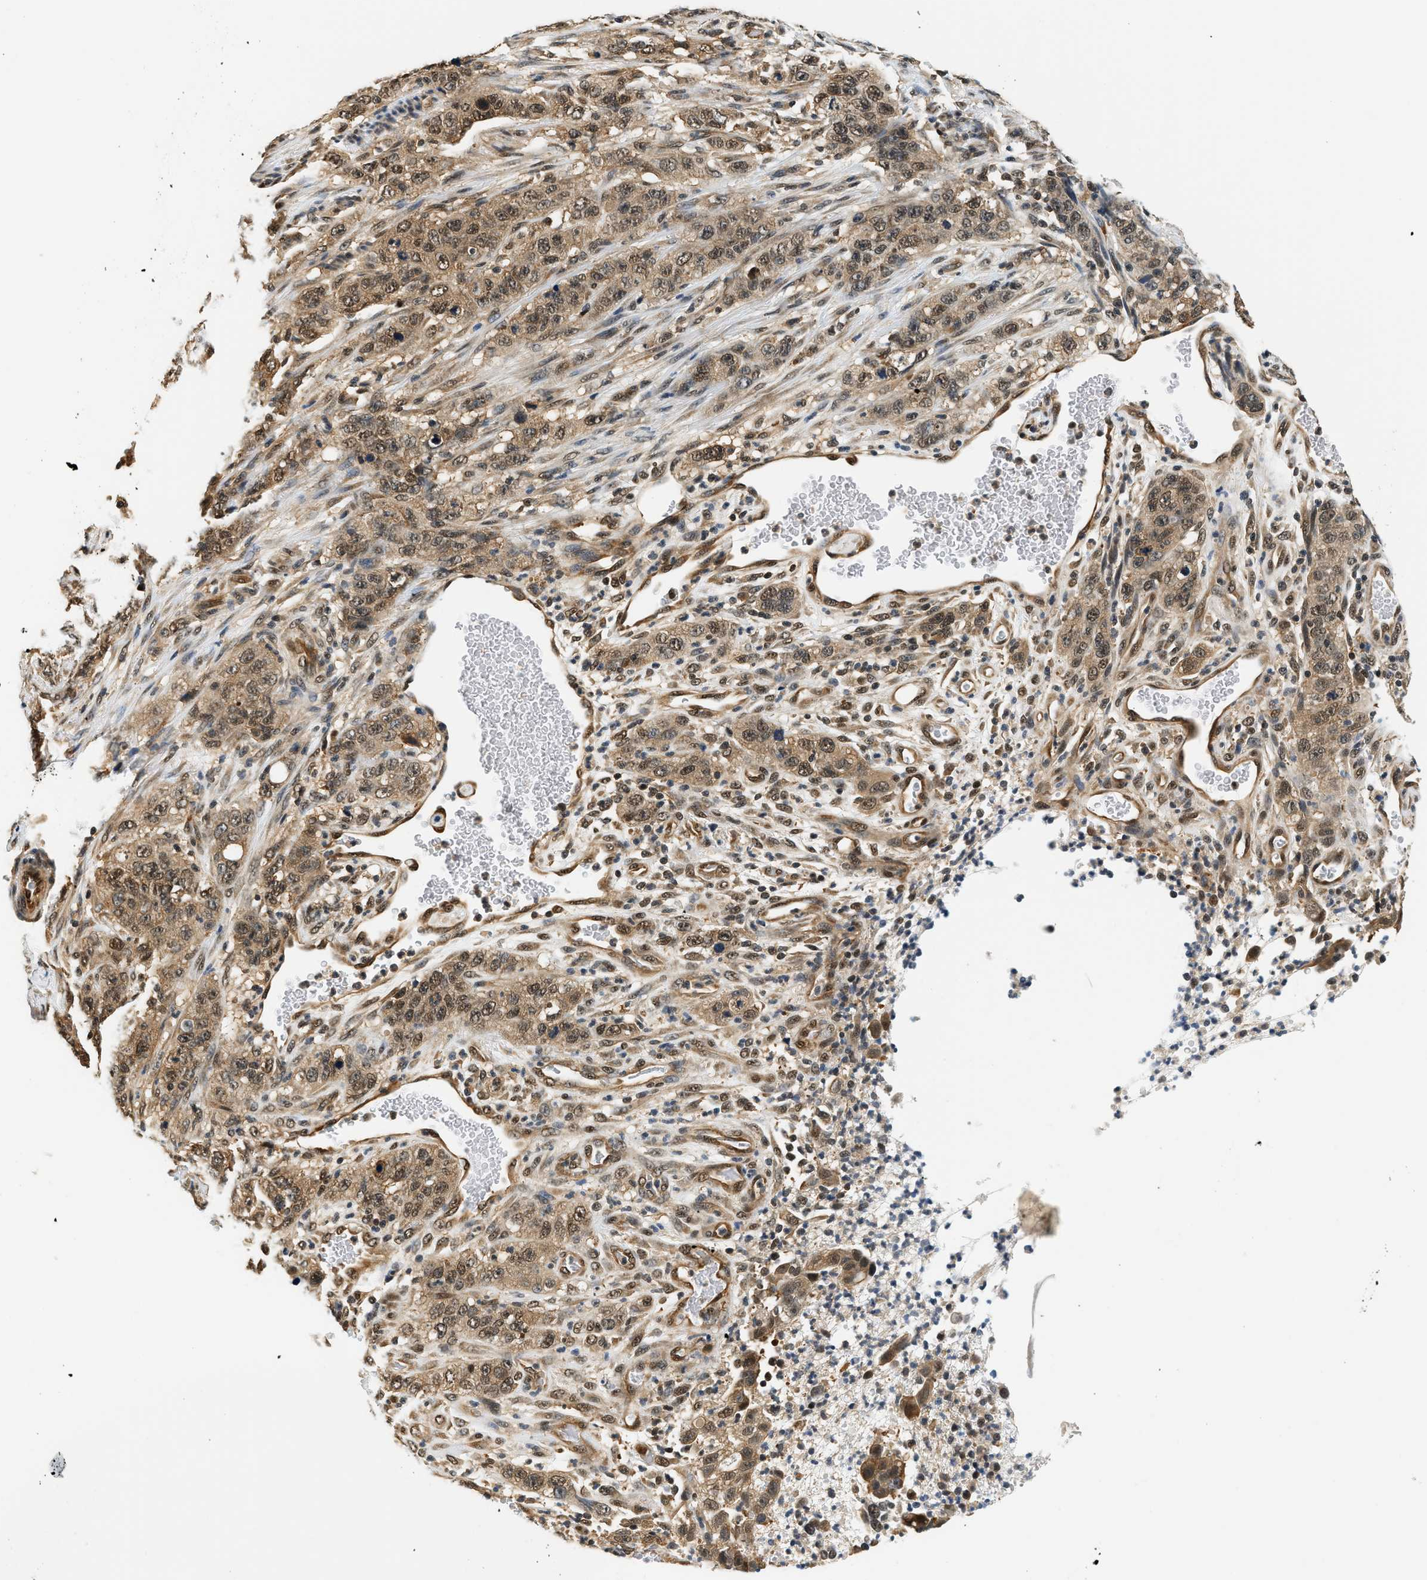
{"staining": {"intensity": "moderate", "quantity": ">75%", "location": "cytoplasmic/membranous,nuclear"}, "tissue": "stomach cancer", "cell_type": "Tumor cells", "image_type": "cancer", "snomed": [{"axis": "morphology", "description": "Adenocarcinoma, NOS"}, {"axis": "topography", "description": "Stomach"}], "caption": "Immunohistochemical staining of human stomach adenocarcinoma shows medium levels of moderate cytoplasmic/membranous and nuclear protein positivity in about >75% of tumor cells.", "gene": "PSMD3", "patient": {"sex": "male", "age": 48}}